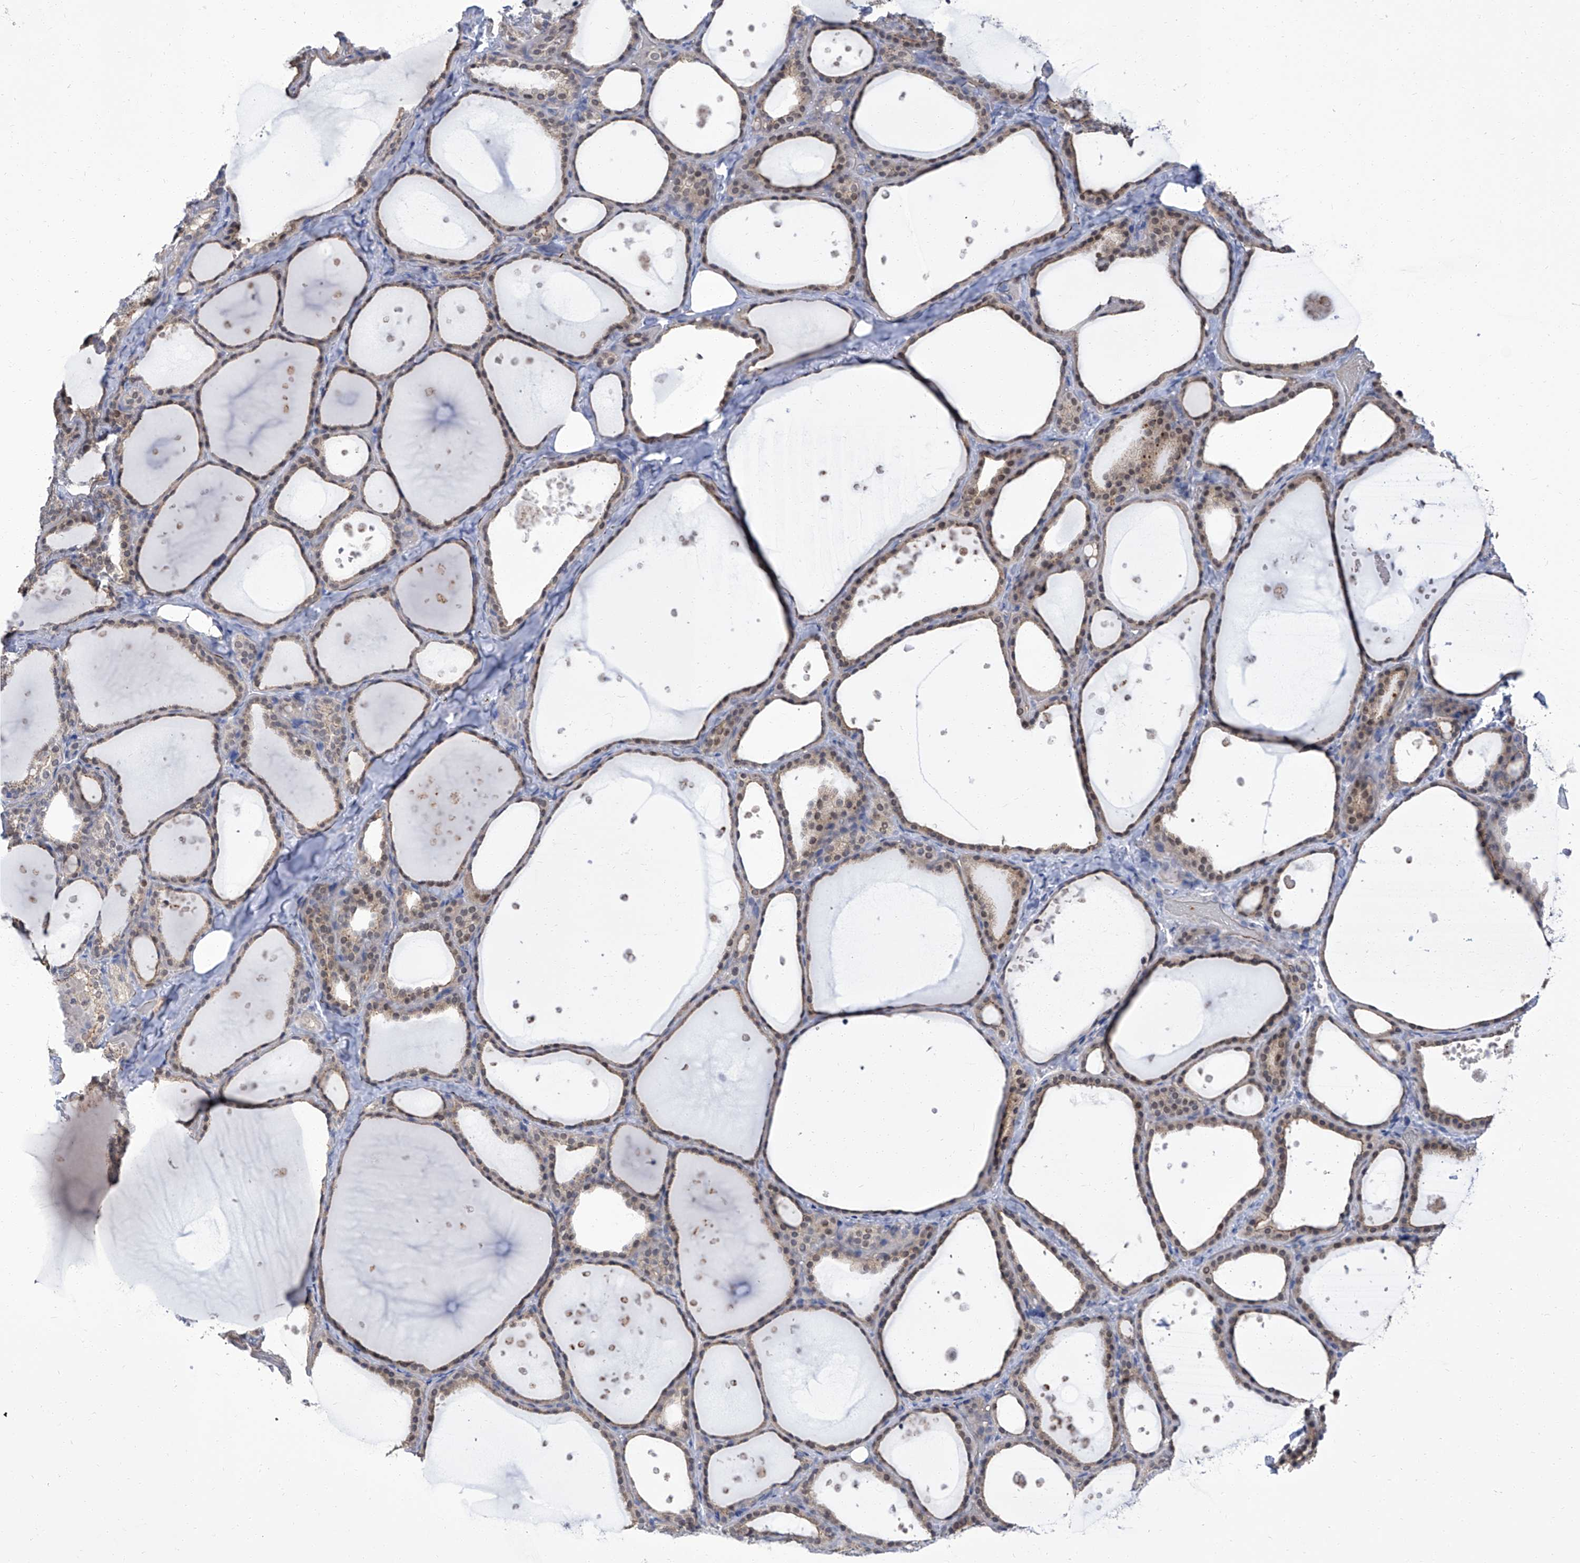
{"staining": {"intensity": "weak", "quantity": ">75%", "location": "cytoplasmic/membranous,nuclear"}, "tissue": "thyroid gland", "cell_type": "Glandular cells", "image_type": "normal", "snomed": [{"axis": "morphology", "description": "Normal tissue, NOS"}, {"axis": "topography", "description": "Thyroid gland"}], "caption": "Unremarkable thyroid gland exhibits weak cytoplasmic/membranous,nuclear positivity in about >75% of glandular cells Immunohistochemistry stains the protein of interest in brown and the nuclei are stained blue..", "gene": "PARD3", "patient": {"sex": "female", "age": 44}}